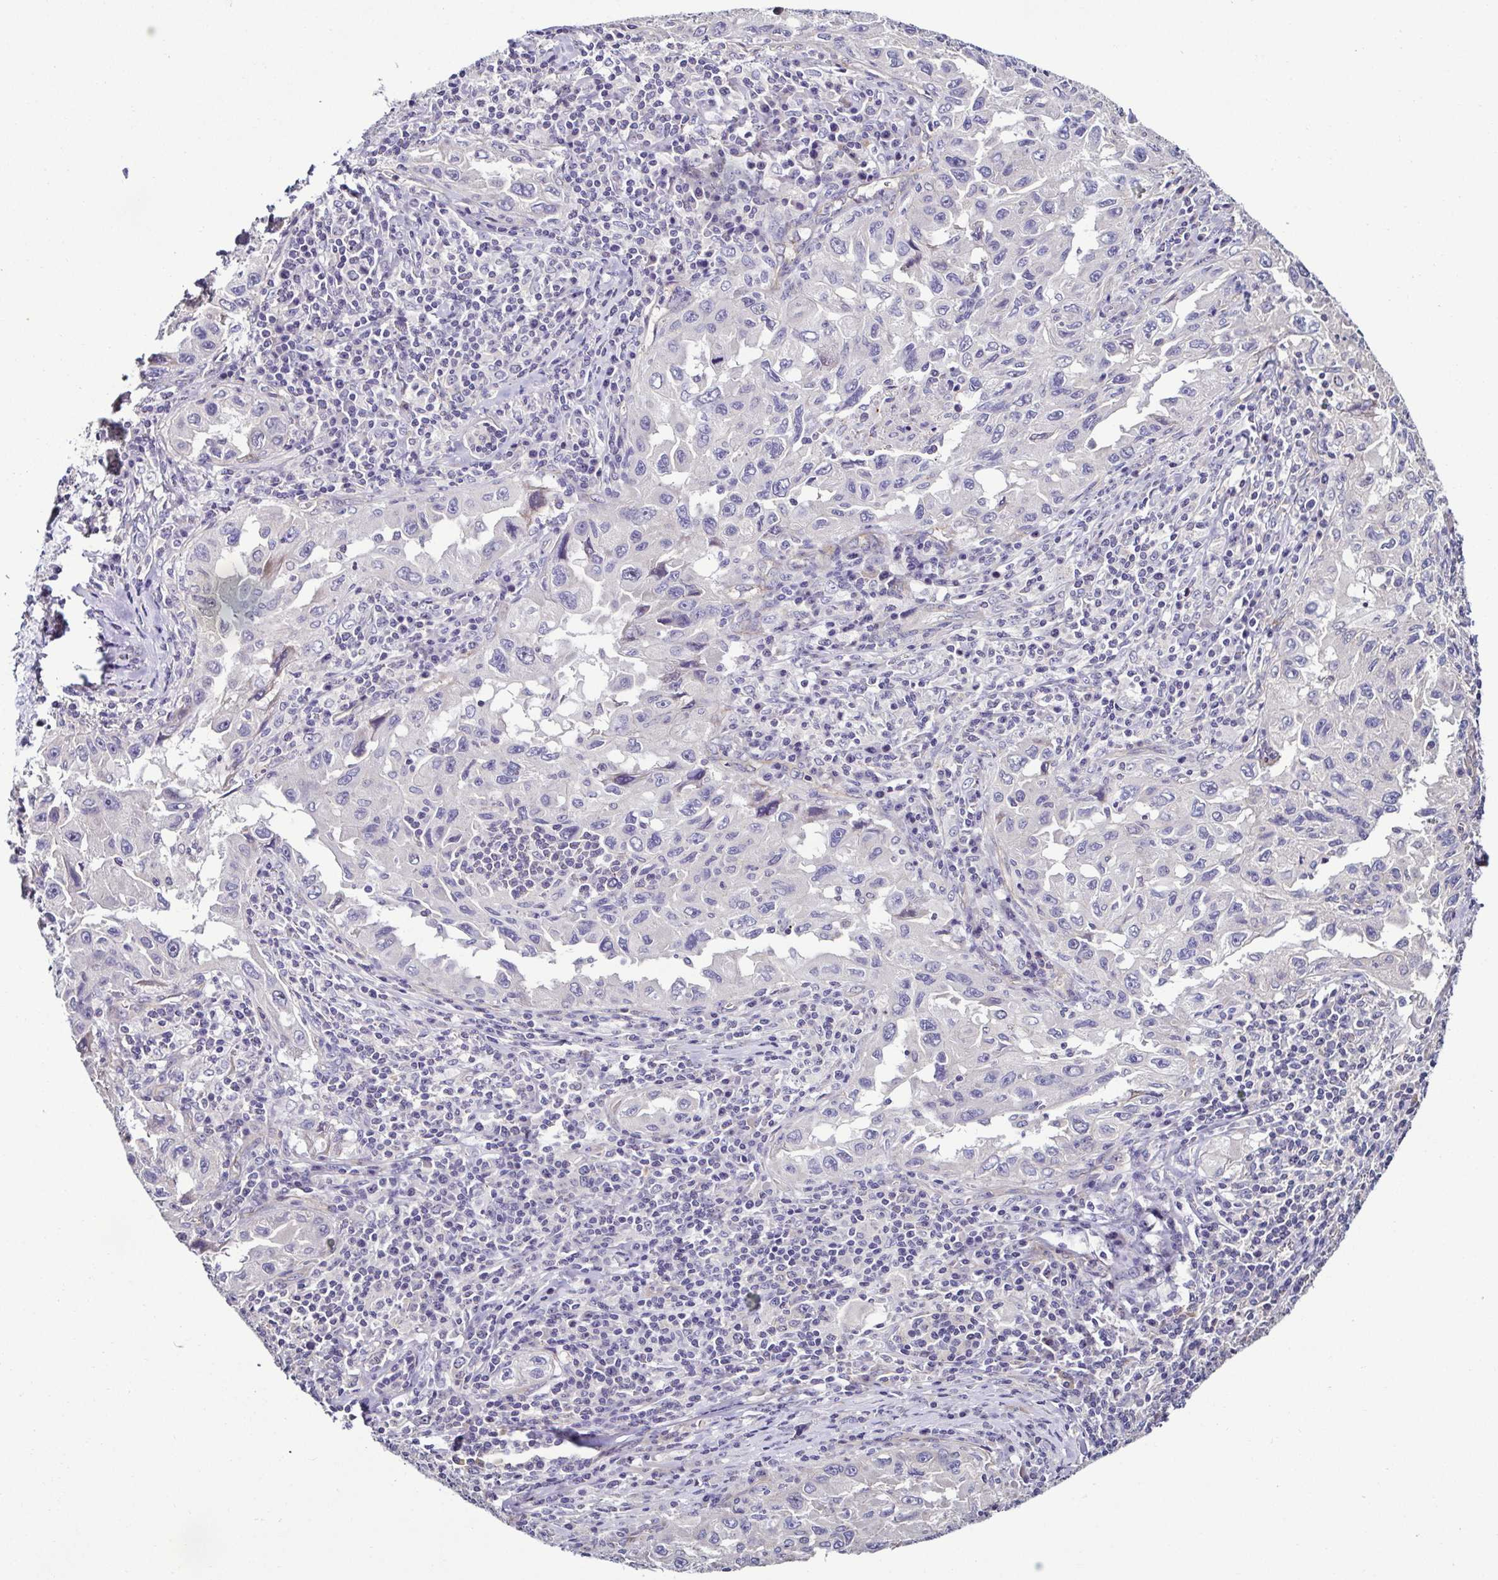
{"staining": {"intensity": "negative", "quantity": "none", "location": "none"}, "tissue": "lung cancer", "cell_type": "Tumor cells", "image_type": "cancer", "snomed": [{"axis": "morphology", "description": "Adenocarcinoma, NOS"}, {"axis": "topography", "description": "Lung"}], "caption": "IHC image of human adenocarcinoma (lung) stained for a protein (brown), which shows no positivity in tumor cells. (Stains: DAB (3,3'-diaminobenzidine) immunohistochemistry with hematoxylin counter stain, Microscopy: brightfield microscopy at high magnification).", "gene": "LMOD2", "patient": {"sex": "female", "age": 73}}